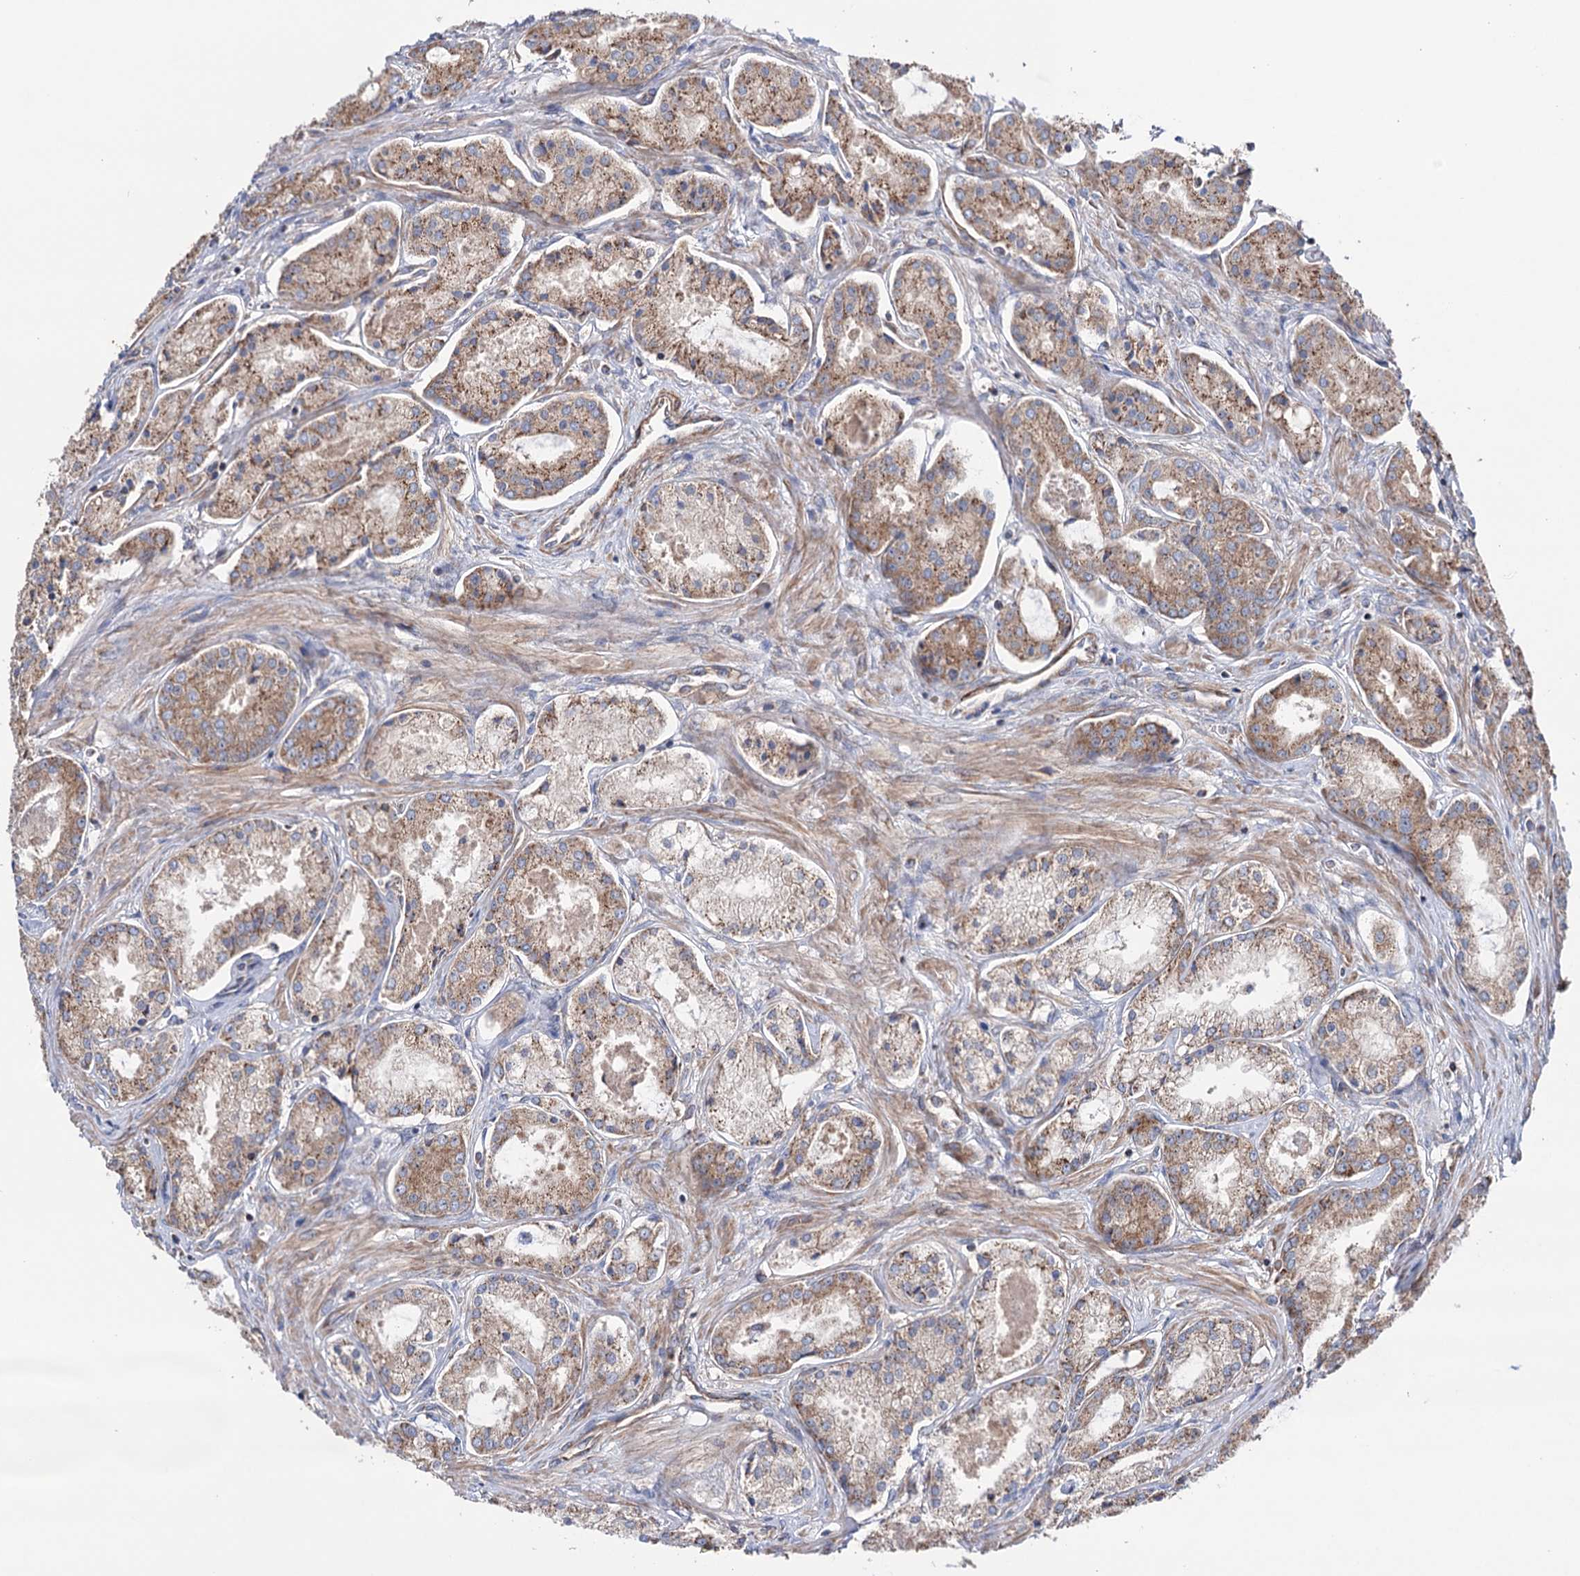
{"staining": {"intensity": "moderate", "quantity": ">75%", "location": "cytoplasmic/membranous"}, "tissue": "prostate cancer", "cell_type": "Tumor cells", "image_type": "cancer", "snomed": [{"axis": "morphology", "description": "Adenocarcinoma, Low grade"}, {"axis": "topography", "description": "Prostate"}], "caption": "IHC staining of adenocarcinoma (low-grade) (prostate), which demonstrates medium levels of moderate cytoplasmic/membranous expression in about >75% of tumor cells indicating moderate cytoplasmic/membranous protein positivity. The staining was performed using DAB (brown) for protein detection and nuclei were counterstained in hematoxylin (blue).", "gene": "SUCLA2", "patient": {"sex": "male", "age": 68}}